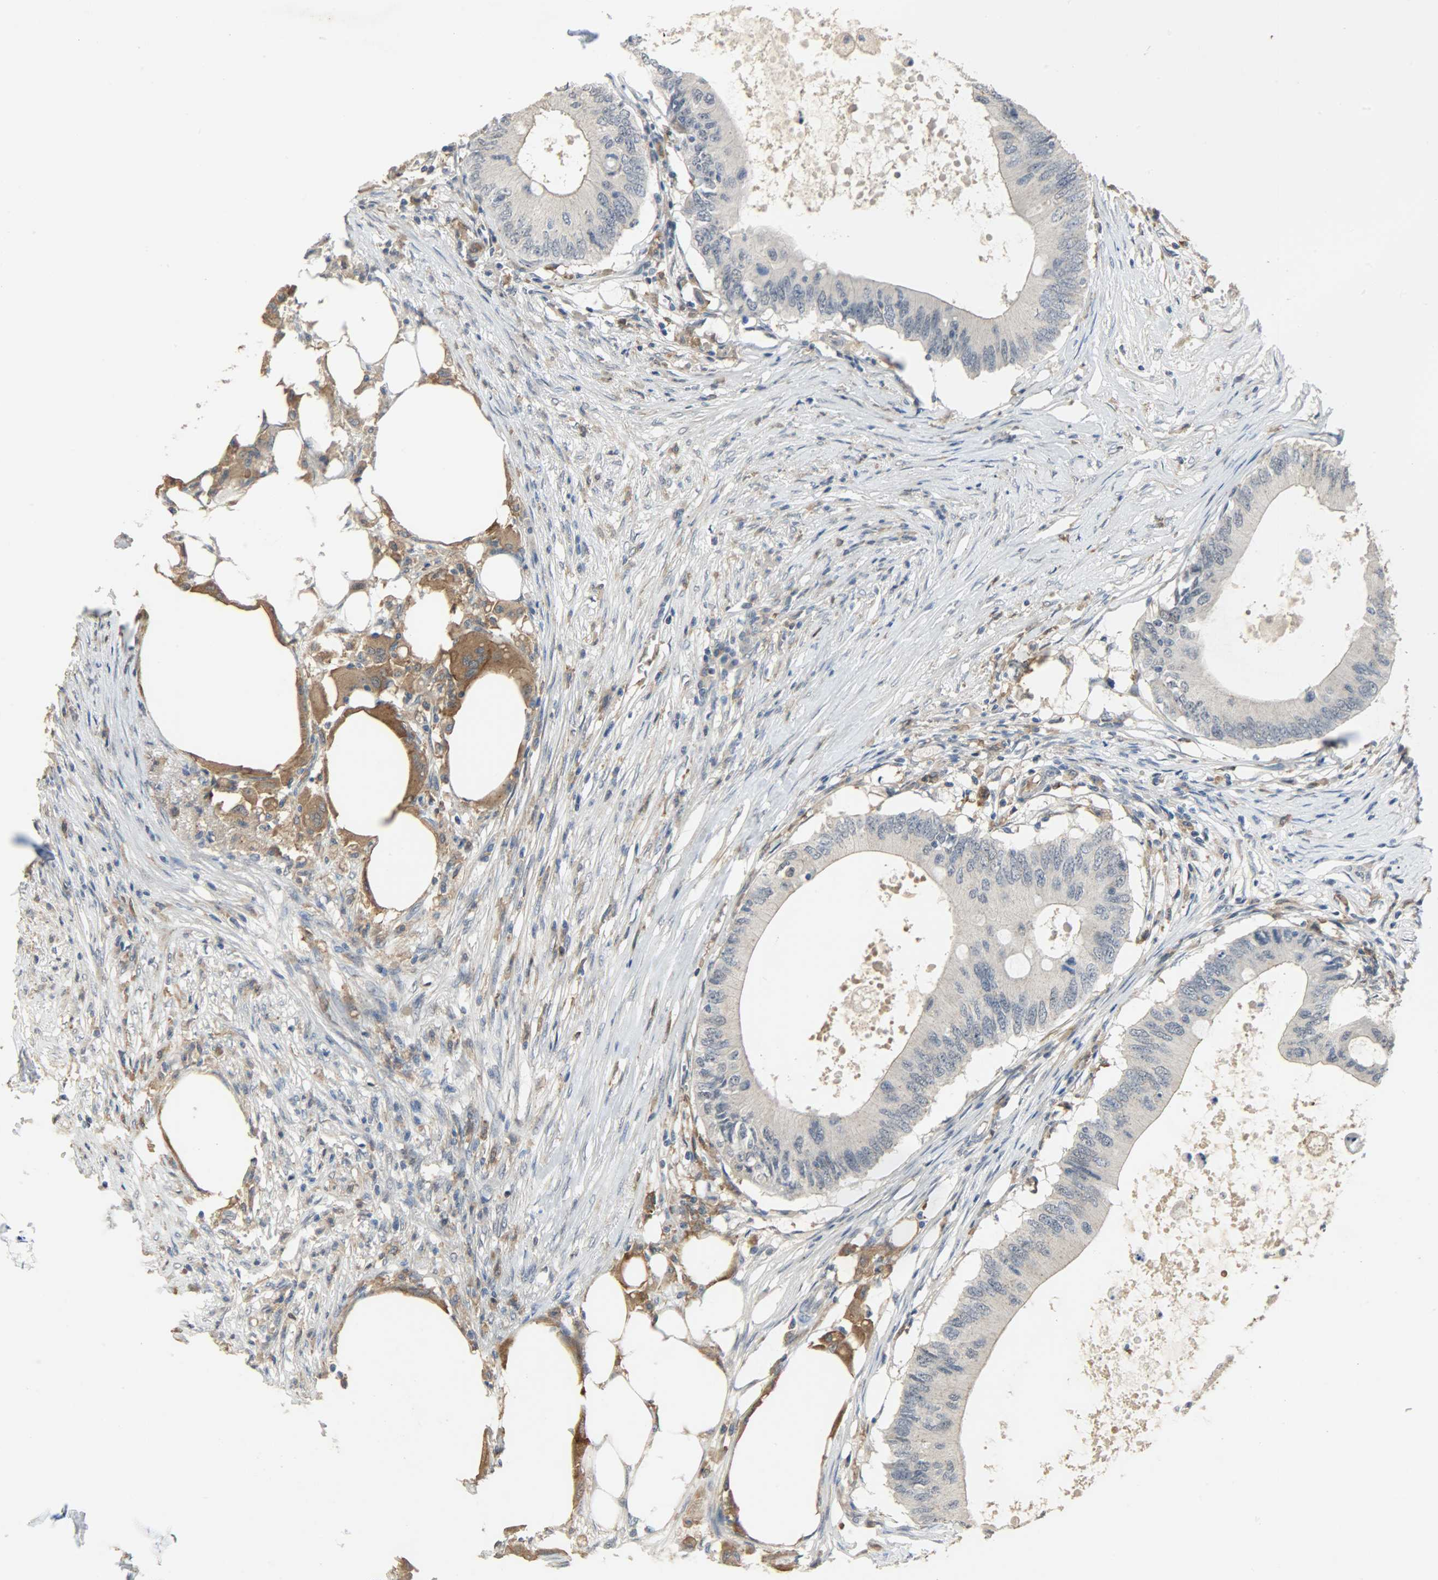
{"staining": {"intensity": "negative", "quantity": "none", "location": "none"}, "tissue": "colorectal cancer", "cell_type": "Tumor cells", "image_type": "cancer", "snomed": [{"axis": "morphology", "description": "Adenocarcinoma, NOS"}, {"axis": "topography", "description": "Colon"}], "caption": "A histopathology image of human adenocarcinoma (colorectal) is negative for staining in tumor cells.", "gene": "SKAP2", "patient": {"sex": "male", "age": 71}}